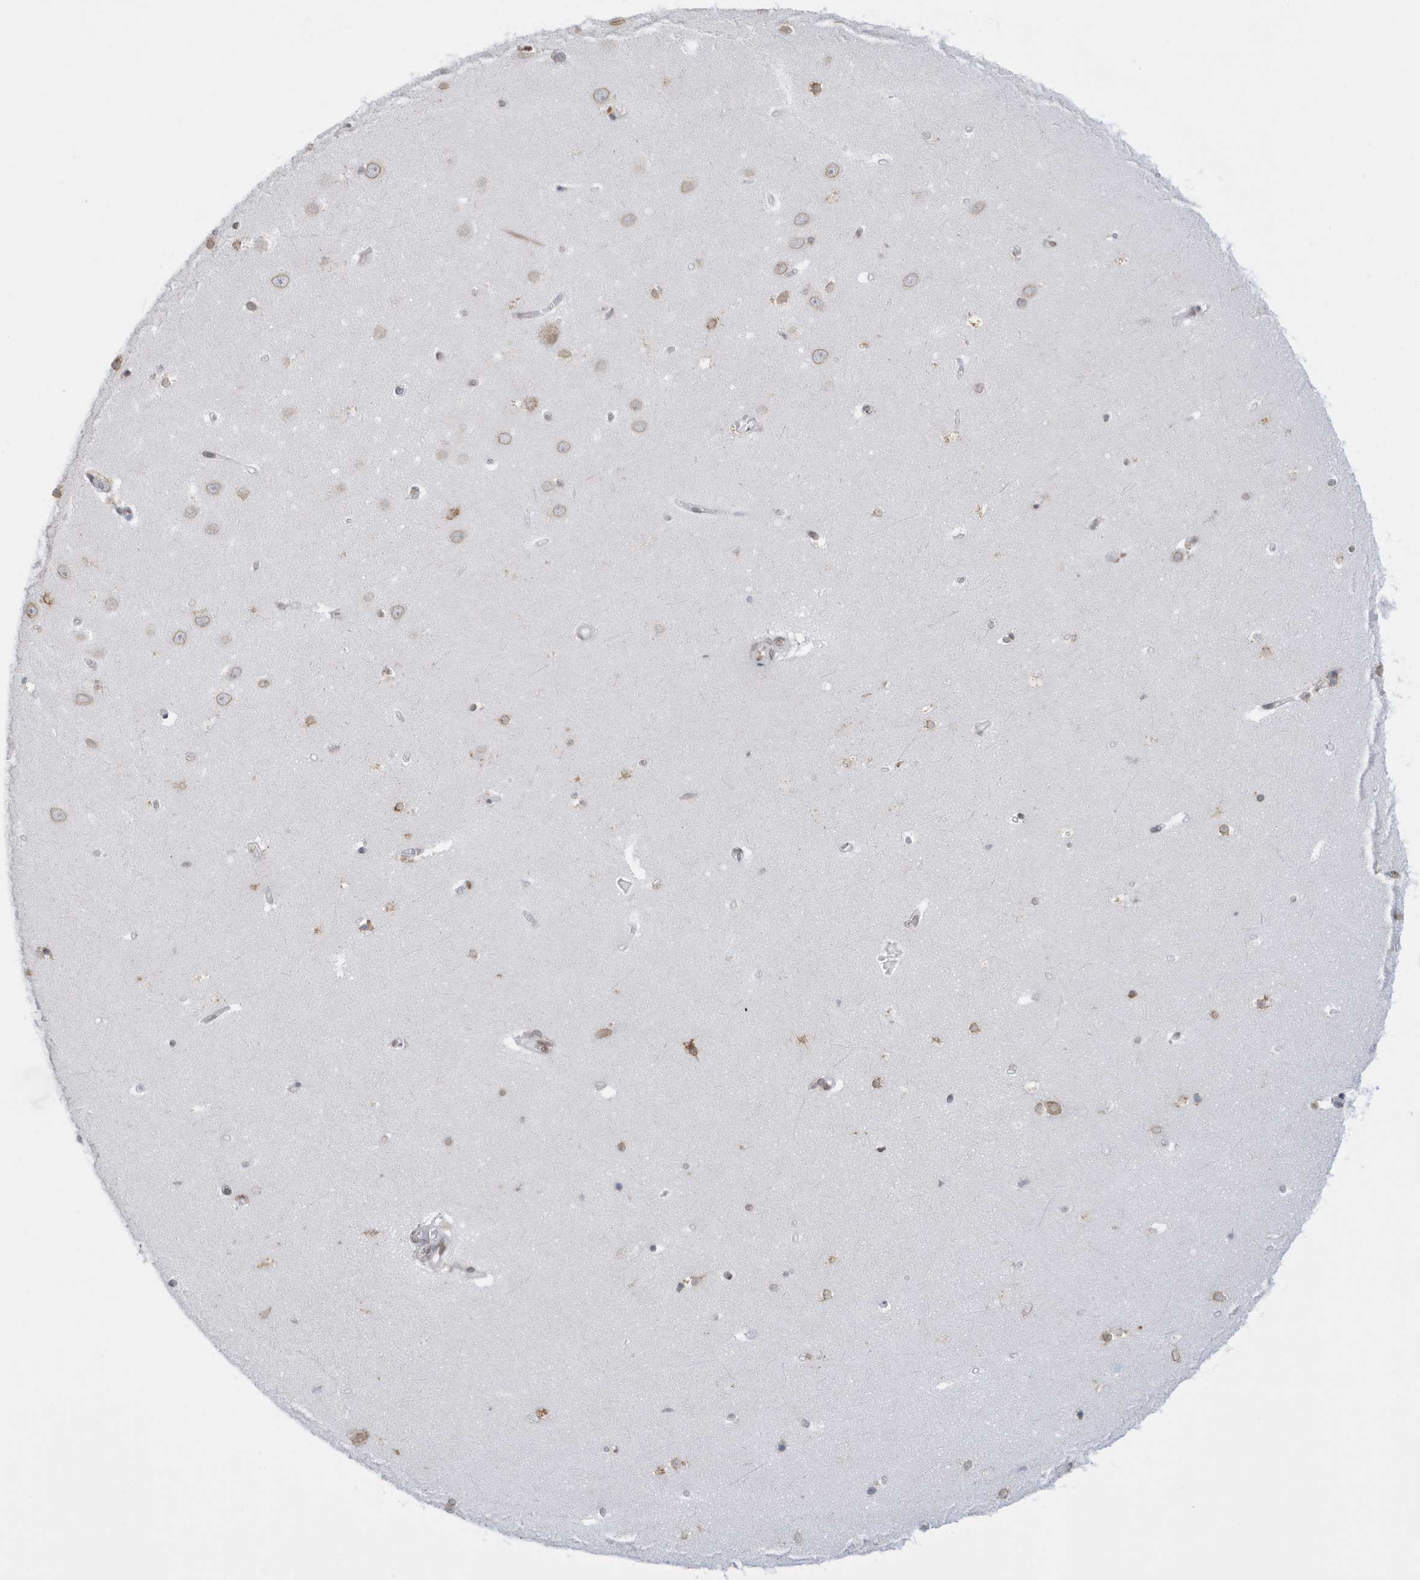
{"staining": {"intensity": "weak", "quantity": "25%-75%", "location": "cytoplasmic/membranous,nuclear"}, "tissue": "hippocampus", "cell_type": "Glial cells", "image_type": "normal", "snomed": [{"axis": "morphology", "description": "Normal tissue, NOS"}, {"axis": "topography", "description": "Hippocampus"}], "caption": "Glial cells exhibit low levels of weak cytoplasmic/membranous,nuclear positivity in about 25%-75% of cells in benign human hippocampus. Ihc stains the protein in brown and the nuclei are stained blue.", "gene": "PCYT1A", "patient": {"sex": "female", "age": 64}}